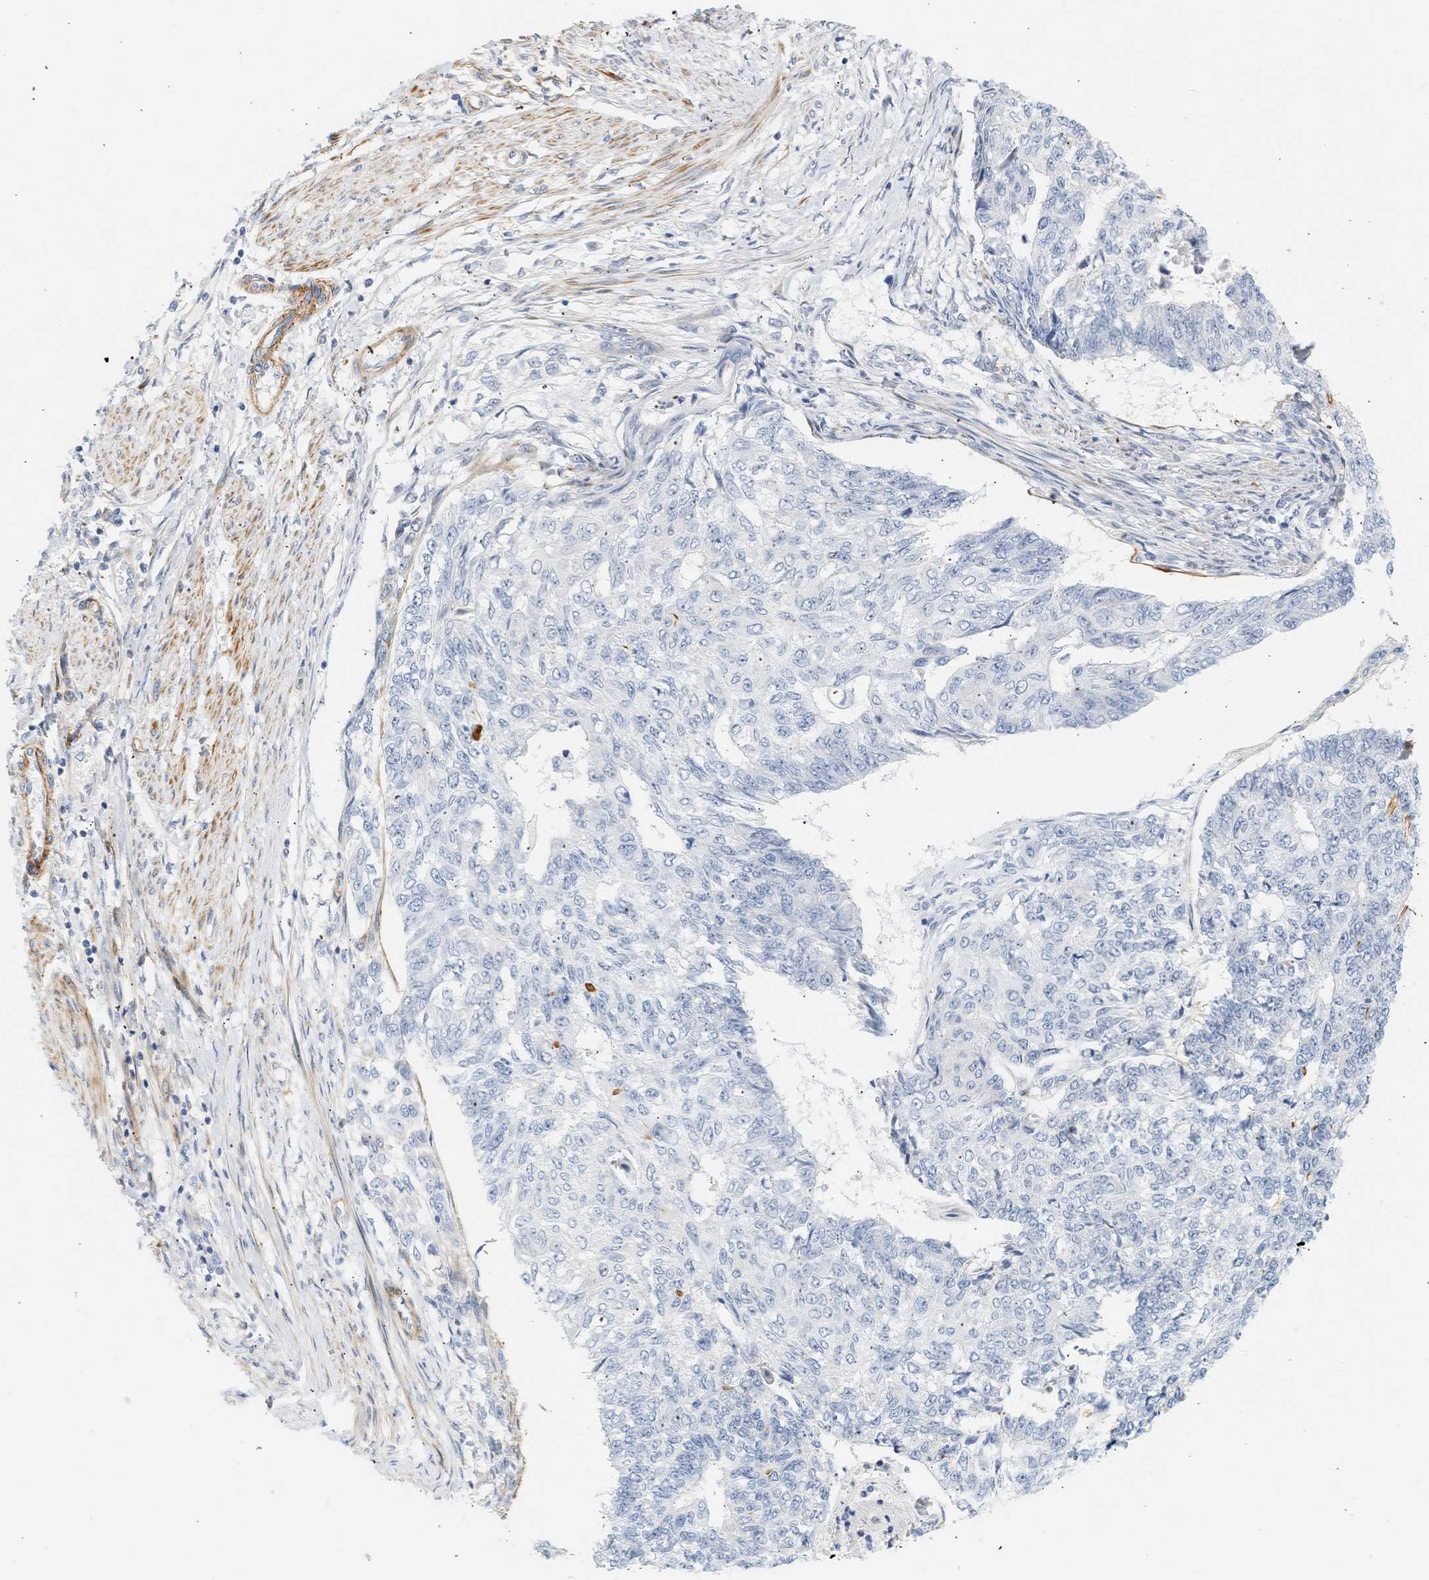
{"staining": {"intensity": "negative", "quantity": "none", "location": "none"}, "tissue": "endometrial cancer", "cell_type": "Tumor cells", "image_type": "cancer", "snomed": [{"axis": "morphology", "description": "Adenocarcinoma, NOS"}, {"axis": "topography", "description": "Endometrium"}], "caption": "Protein analysis of endometrial adenocarcinoma exhibits no significant expression in tumor cells. (Stains: DAB IHC with hematoxylin counter stain, Microscopy: brightfield microscopy at high magnification).", "gene": "SLC30A7", "patient": {"sex": "female", "age": 32}}